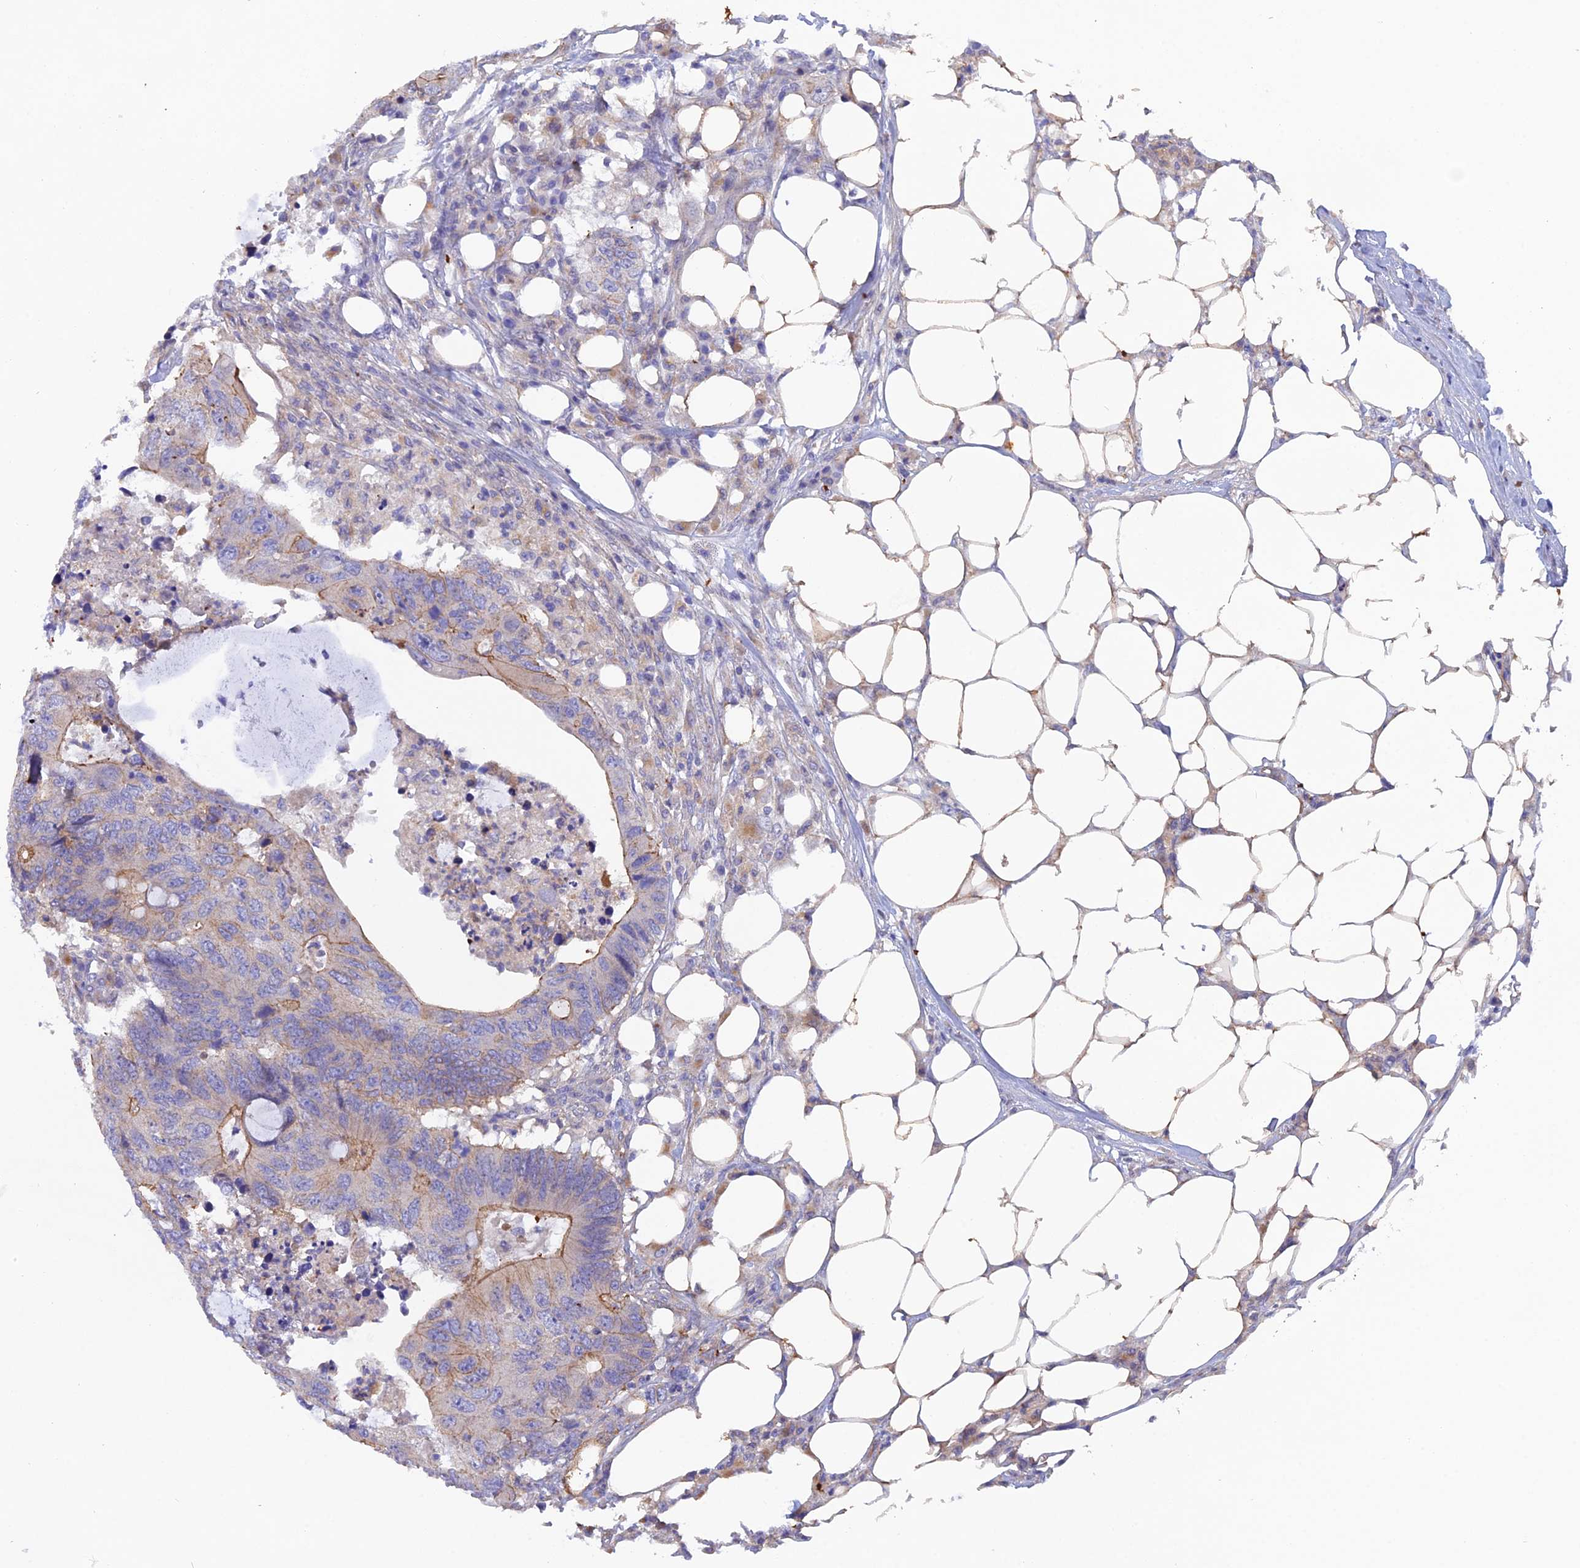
{"staining": {"intensity": "moderate", "quantity": "<25%", "location": "cytoplasmic/membranous"}, "tissue": "colorectal cancer", "cell_type": "Tumor cells", "image_type": "cancer", "snomed": [{"axis": "morphology", "description": "Adenocarcinoma, NOS"}, {"axis": "topography", "description": "Colon"}], "caption": "Protein staining of adenocarcinoma (colorectal) tissue reveals moderate cytoplasmic/membranous positivity in about <25% of tumor cells.", "gene": "FZR1", "patient": {"sex": "male", "age": 71}}